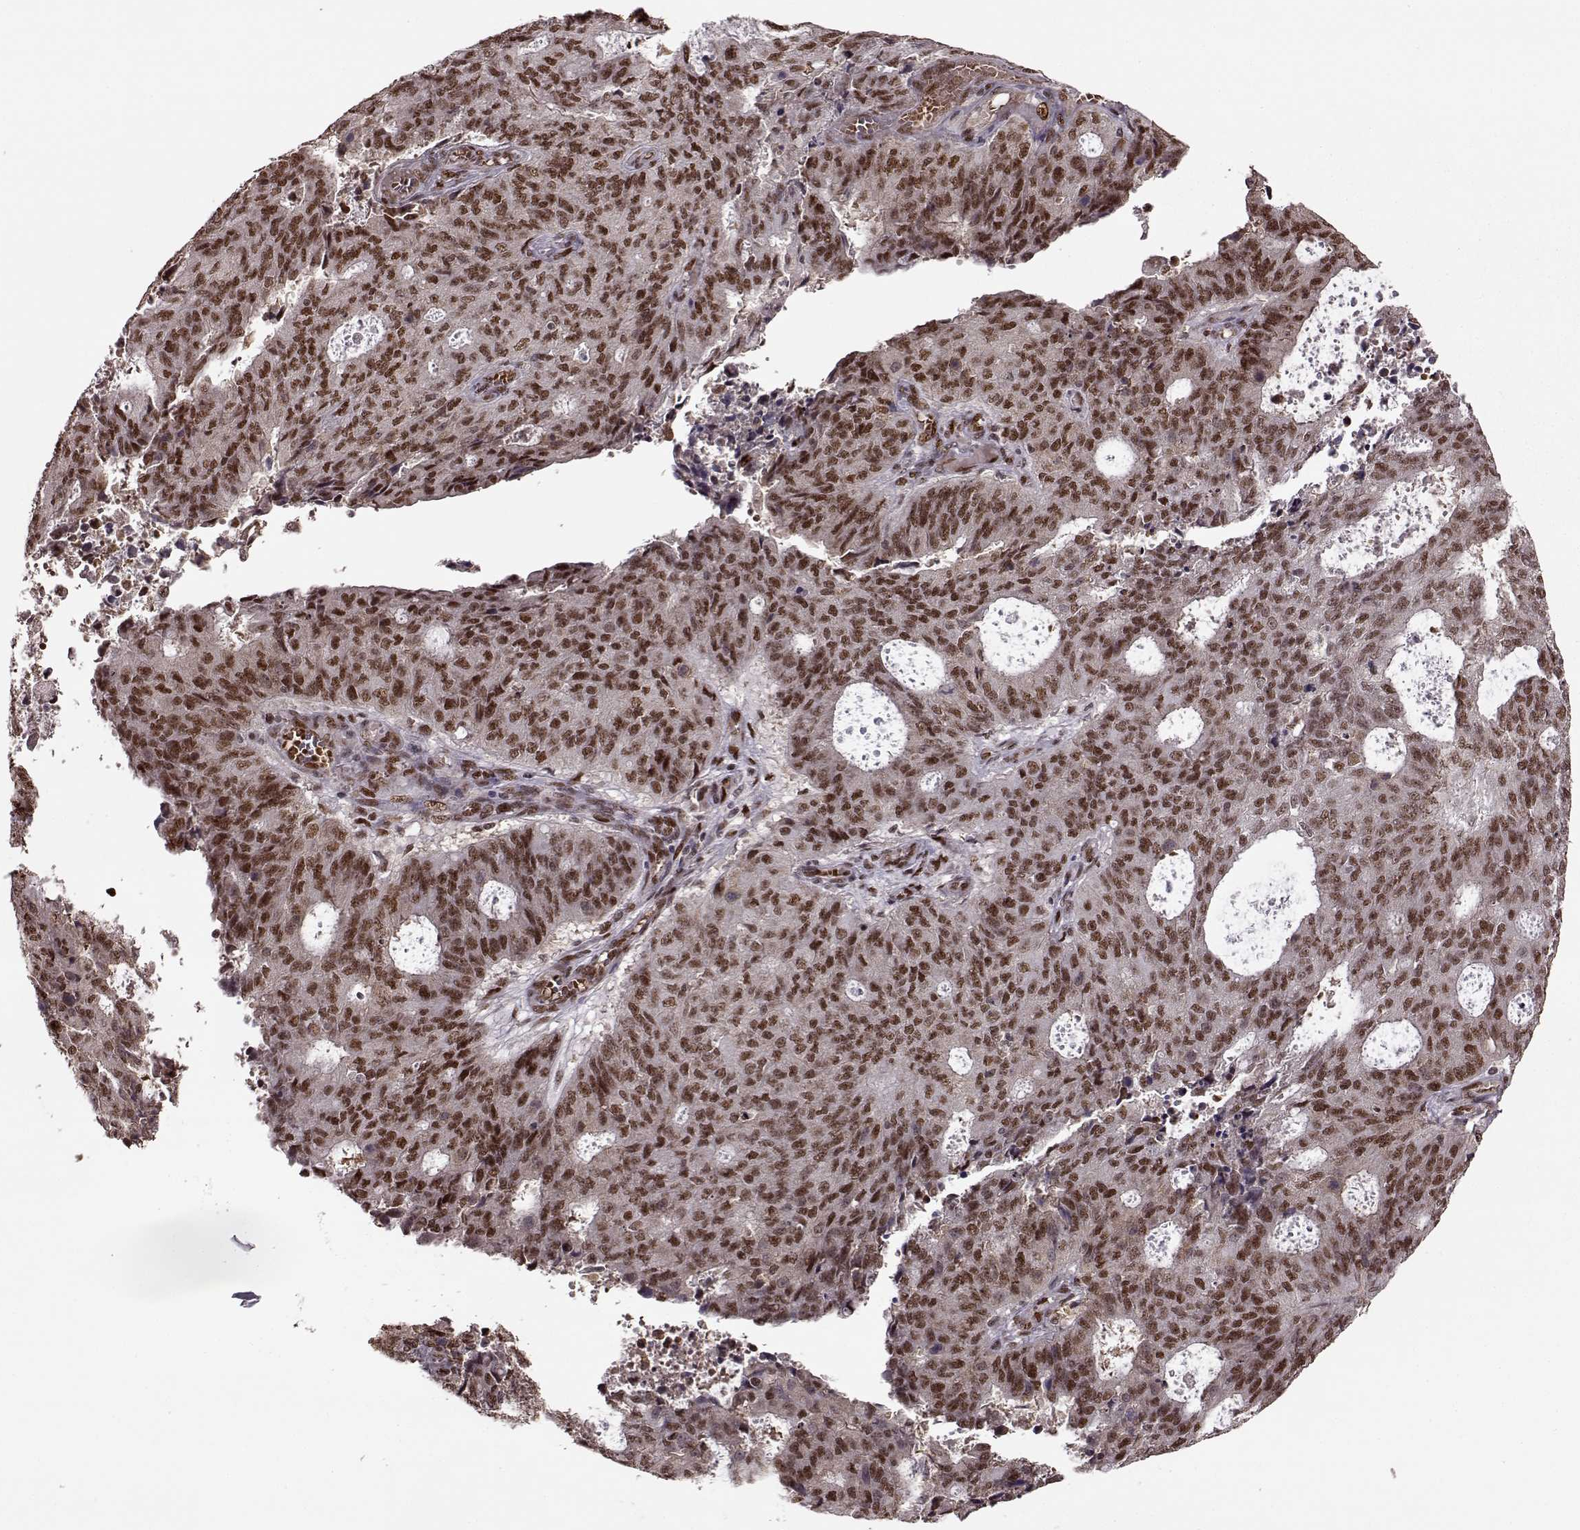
{"staining": {"intensity": "strong", "quantity": ">75%", "location": "nuclear"}, "tissue": "endometrial cancer", "cell_type": "Tumor cells", "image_type": "cancer", "snomed": [{"axis": "morphology", "description": "Adenocarcinoma, NOS"}, {"axis": "topography", "description": "Endometrium"}], "caption": "Immunohistochemistry (IHC) image of neoplastic tissue: endometrial cancer (adenocarcinoma) stained using immunohistochemistry (IHC) shows high levels of strong protein expression localized specifically in the nuclear of tumor cells, appearing as a nuclear brown color.", "gene": "FTO", "patient": {"sex": "female", "age": 82}}